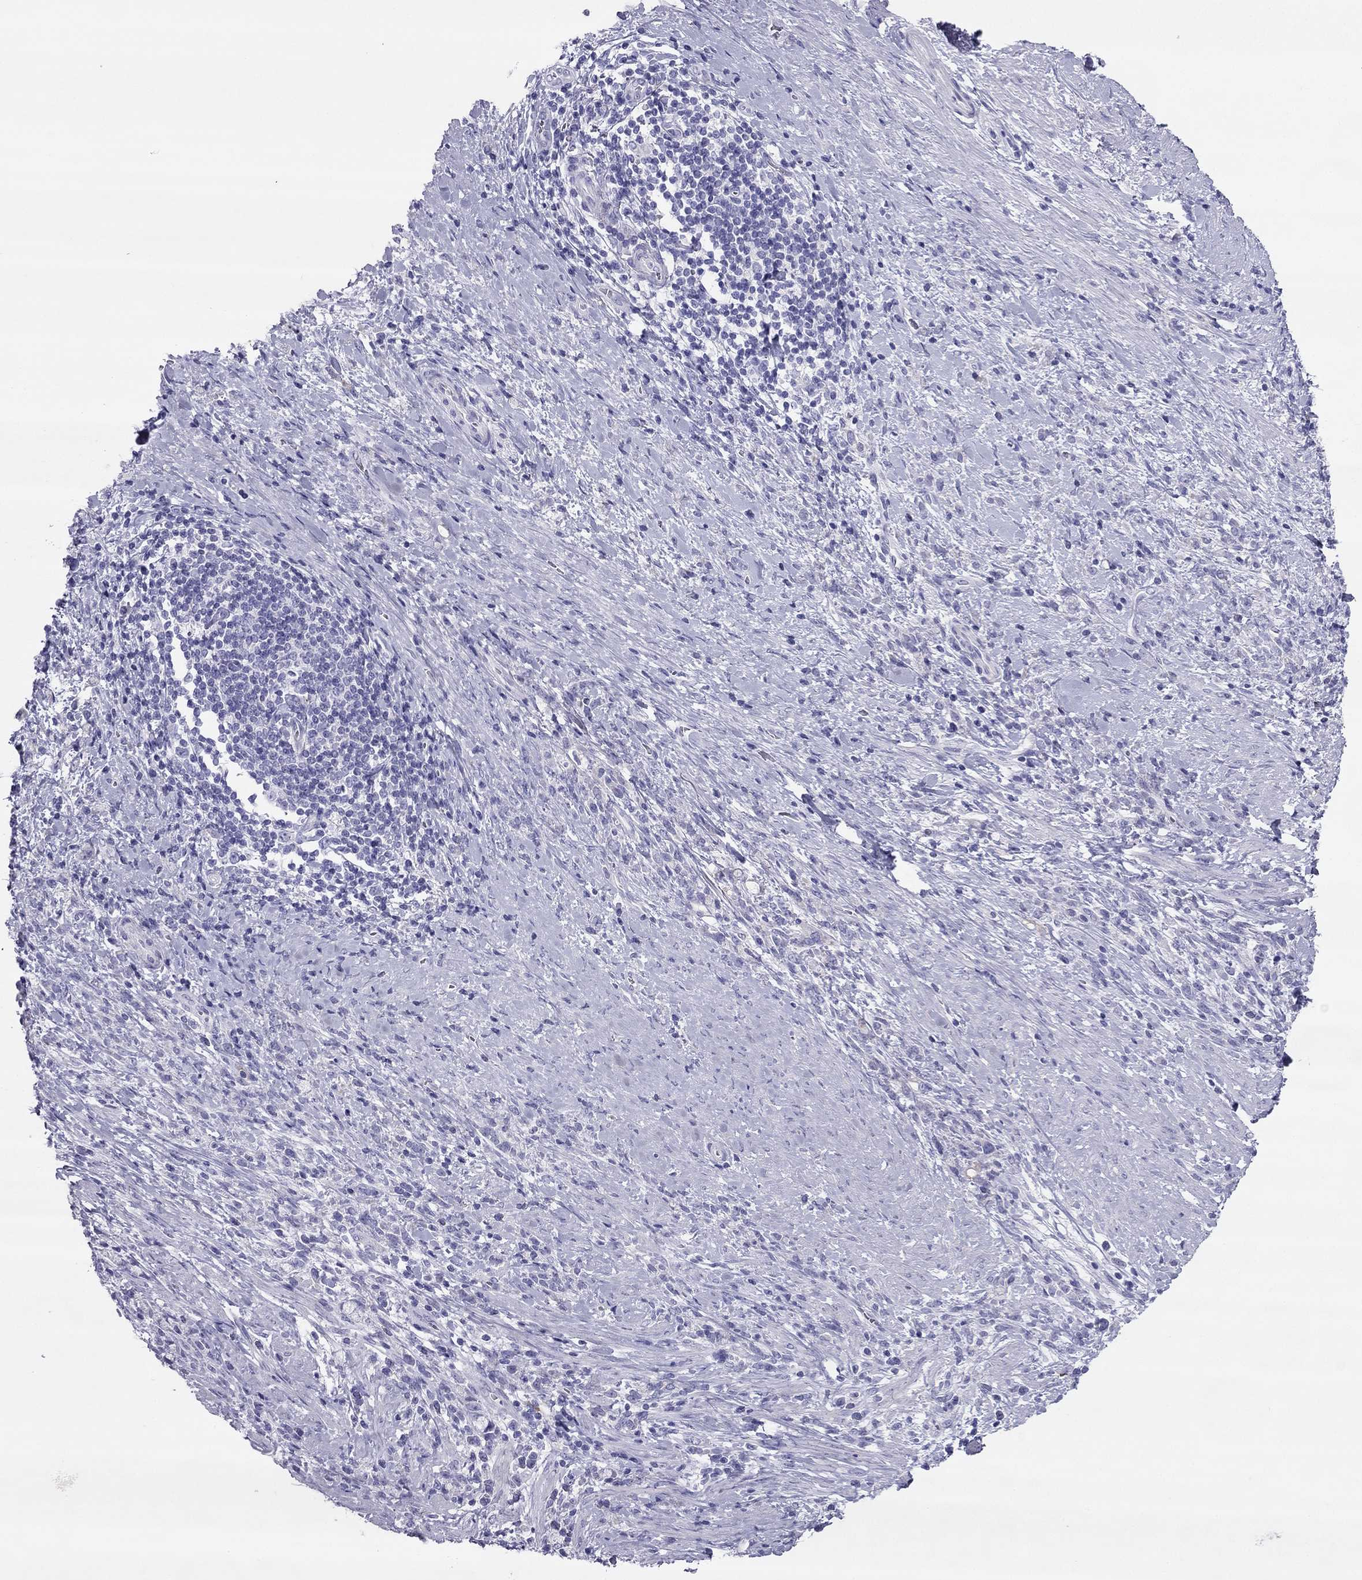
{"staining": {"intensity": "negative", "quantity": "none", "location": "none"}, "tissue": "stomach cancer", "cell_type": "Tumor cells", "image_type": "cancer", "snomed": [{"axis": "morphology", "description": "Adenocarcinoma, NOS"}, {"axis": "topography", "description": "Stomach"}], "caption": "There is no significant positivity in tumor cells of adenocarcinoma (stomach). The staining was performed using DAB to visualize the protein expression in brown, while the nuclei were stained in blue with hematoxylin (Magnification: 20x).", "gene": "MAEL", "patient": {"sex": "female", "age": 57}}